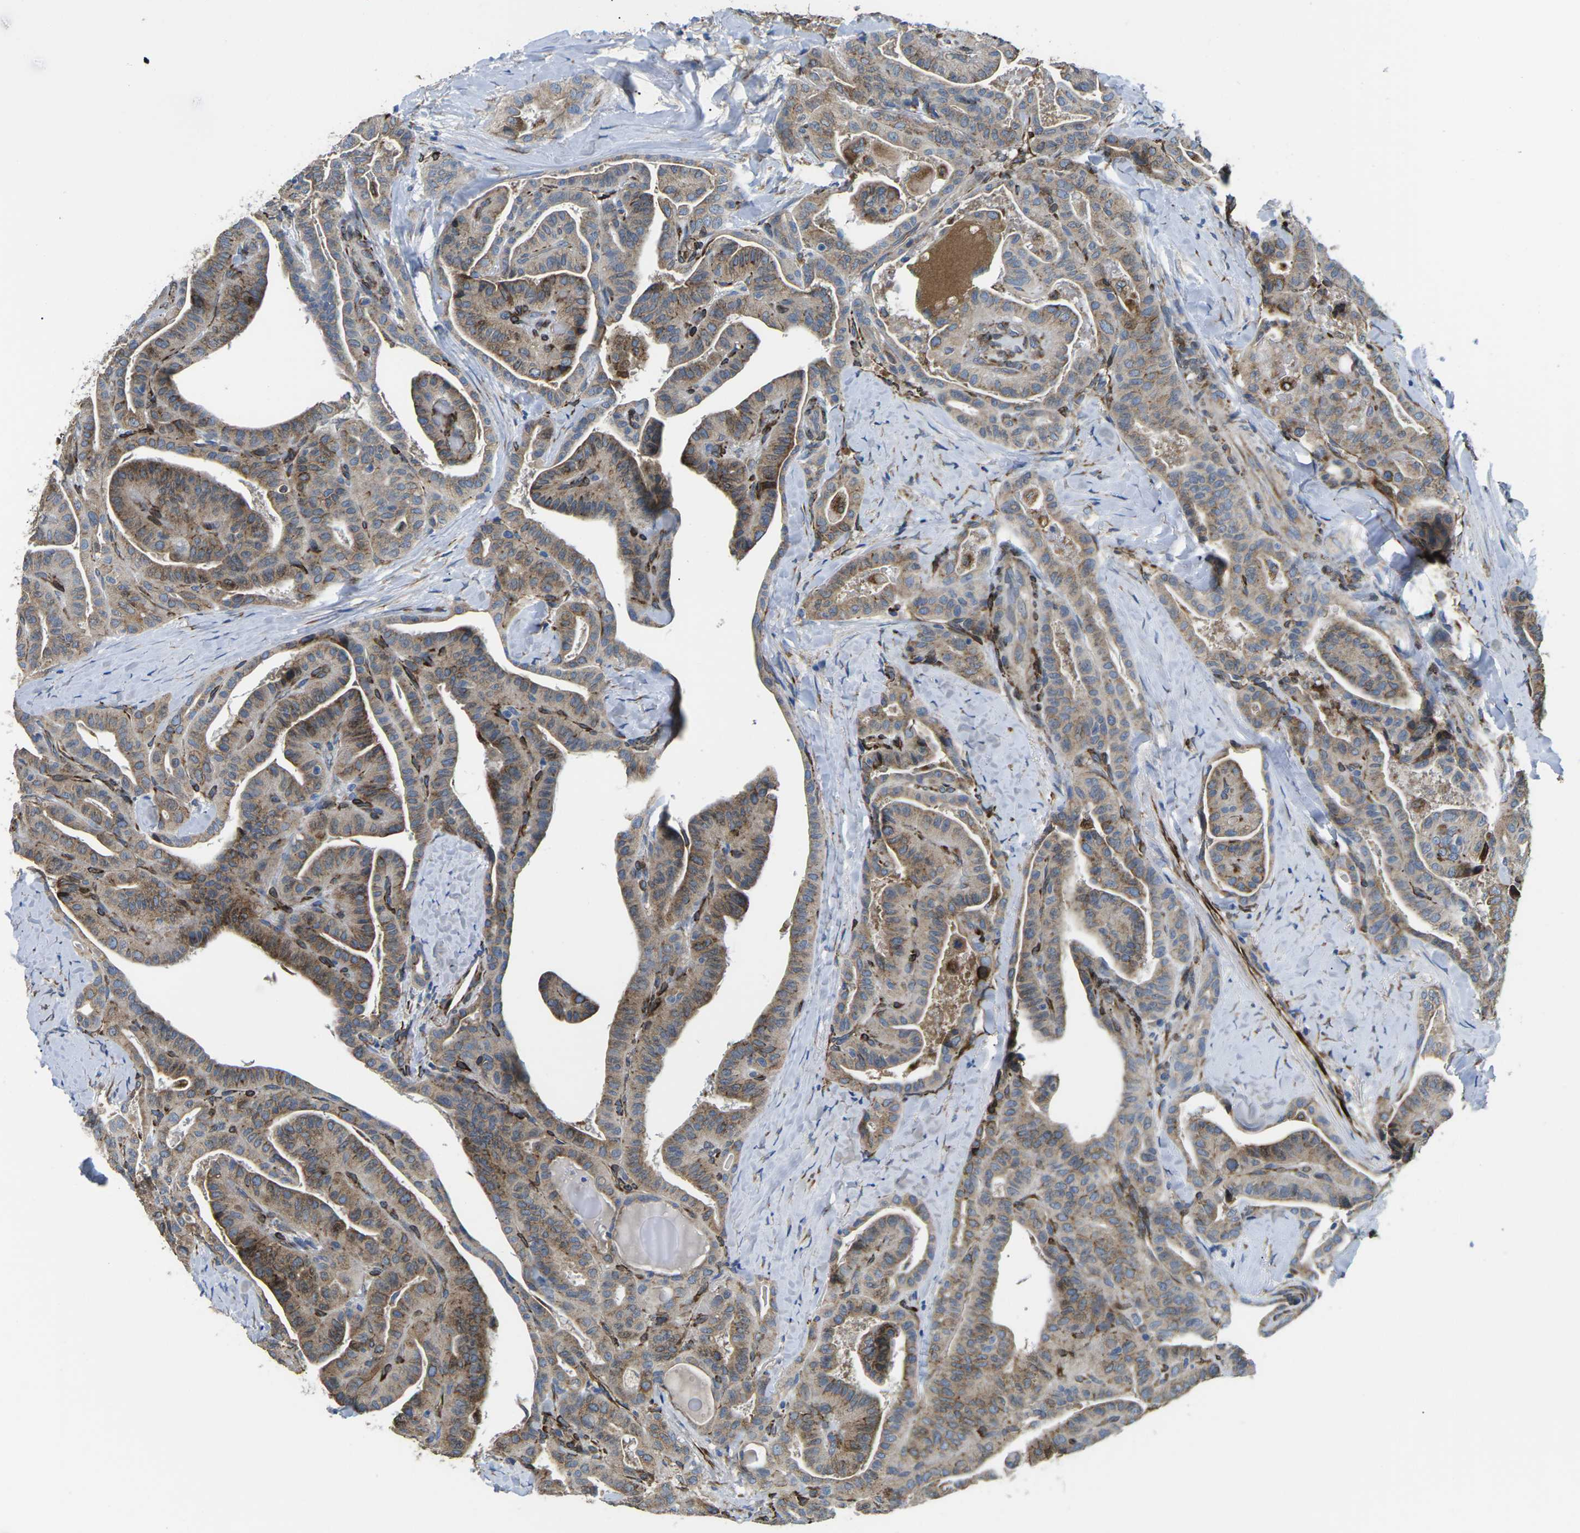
{"staining": {"intensity": "moderate", "quantity": "25%-75%", "location": "cytoplasmic/membranous"}, "tissue": "thyroid cancer", "cell_type": "Tumor cells", "image_type": "cancer", "snomed": [{"axis": "morphology", "description": "Papillary adenocarcinoma, NOS"}, {"axis": "topography", "description": "Thyroid gland"}], "caption": "There is medium levels of moderate cytoplasmic/membranous expression in tumor cells of thyroid cancer, as demonstrated by immunohistochemical staining (brown color).", "gene": "PDZD8", "patient": {"sex": "male", "age": 77}}